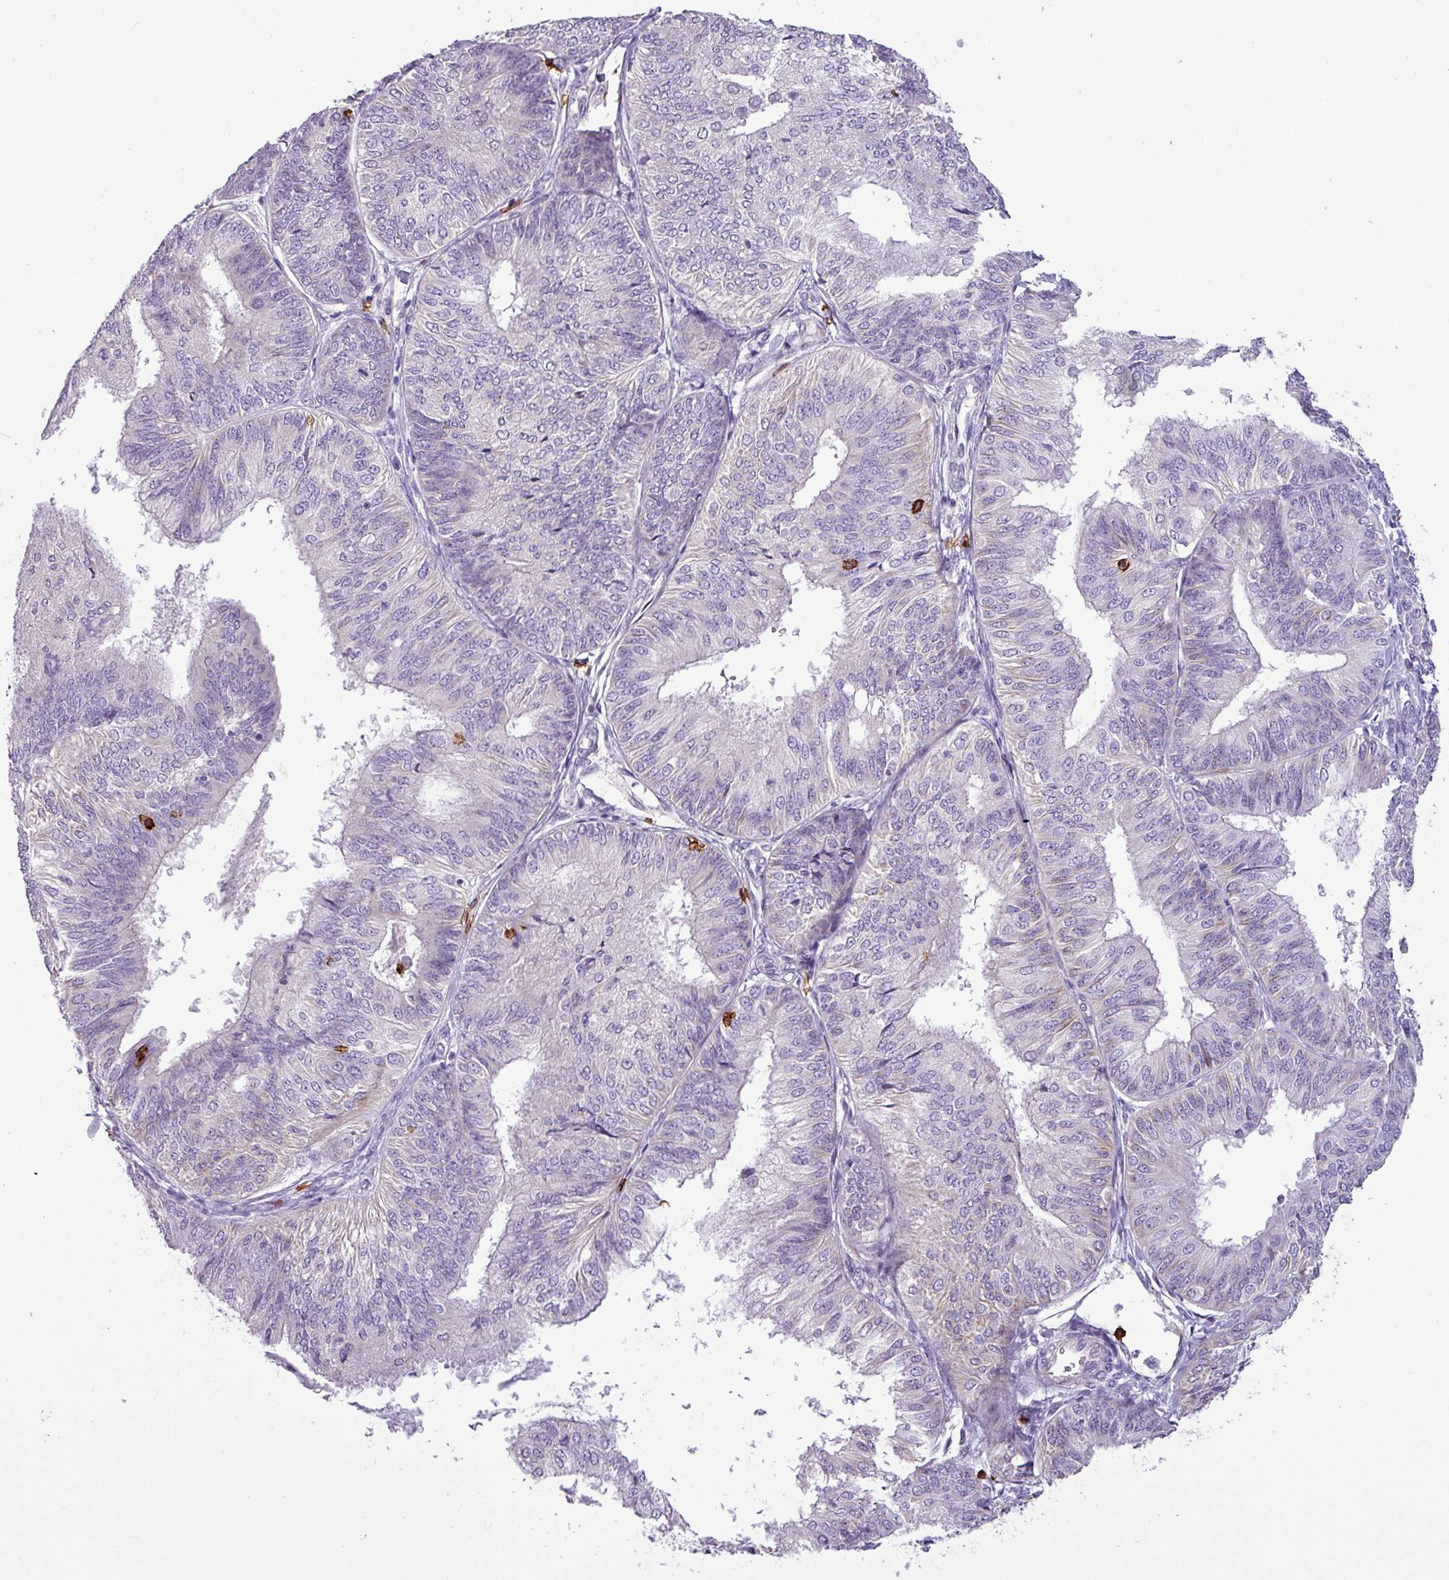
{"staining": {"intensity": "negative", "quantity": "none", "location": "none"}, "tissue": "endometrial cancer", "cell_type": "Tumor cells", "image_type": "cancer", "snomed": [{"axis": "morphology", "description": "Adenocarcinoma, NOS"}, {"axis": "topography", "description": "Endometrium"}], "caption": "This micrograph is of endometrial adenocarcinoma stained with IHC to label a protein in brown with the nuclei are counter-stained blue. There is no expression in tumor cells. (Immunohistochemistry, brightfield microscopy, high magnification).", "gene": "CD8A", "patient": {"sex": "female", "age": 58}}